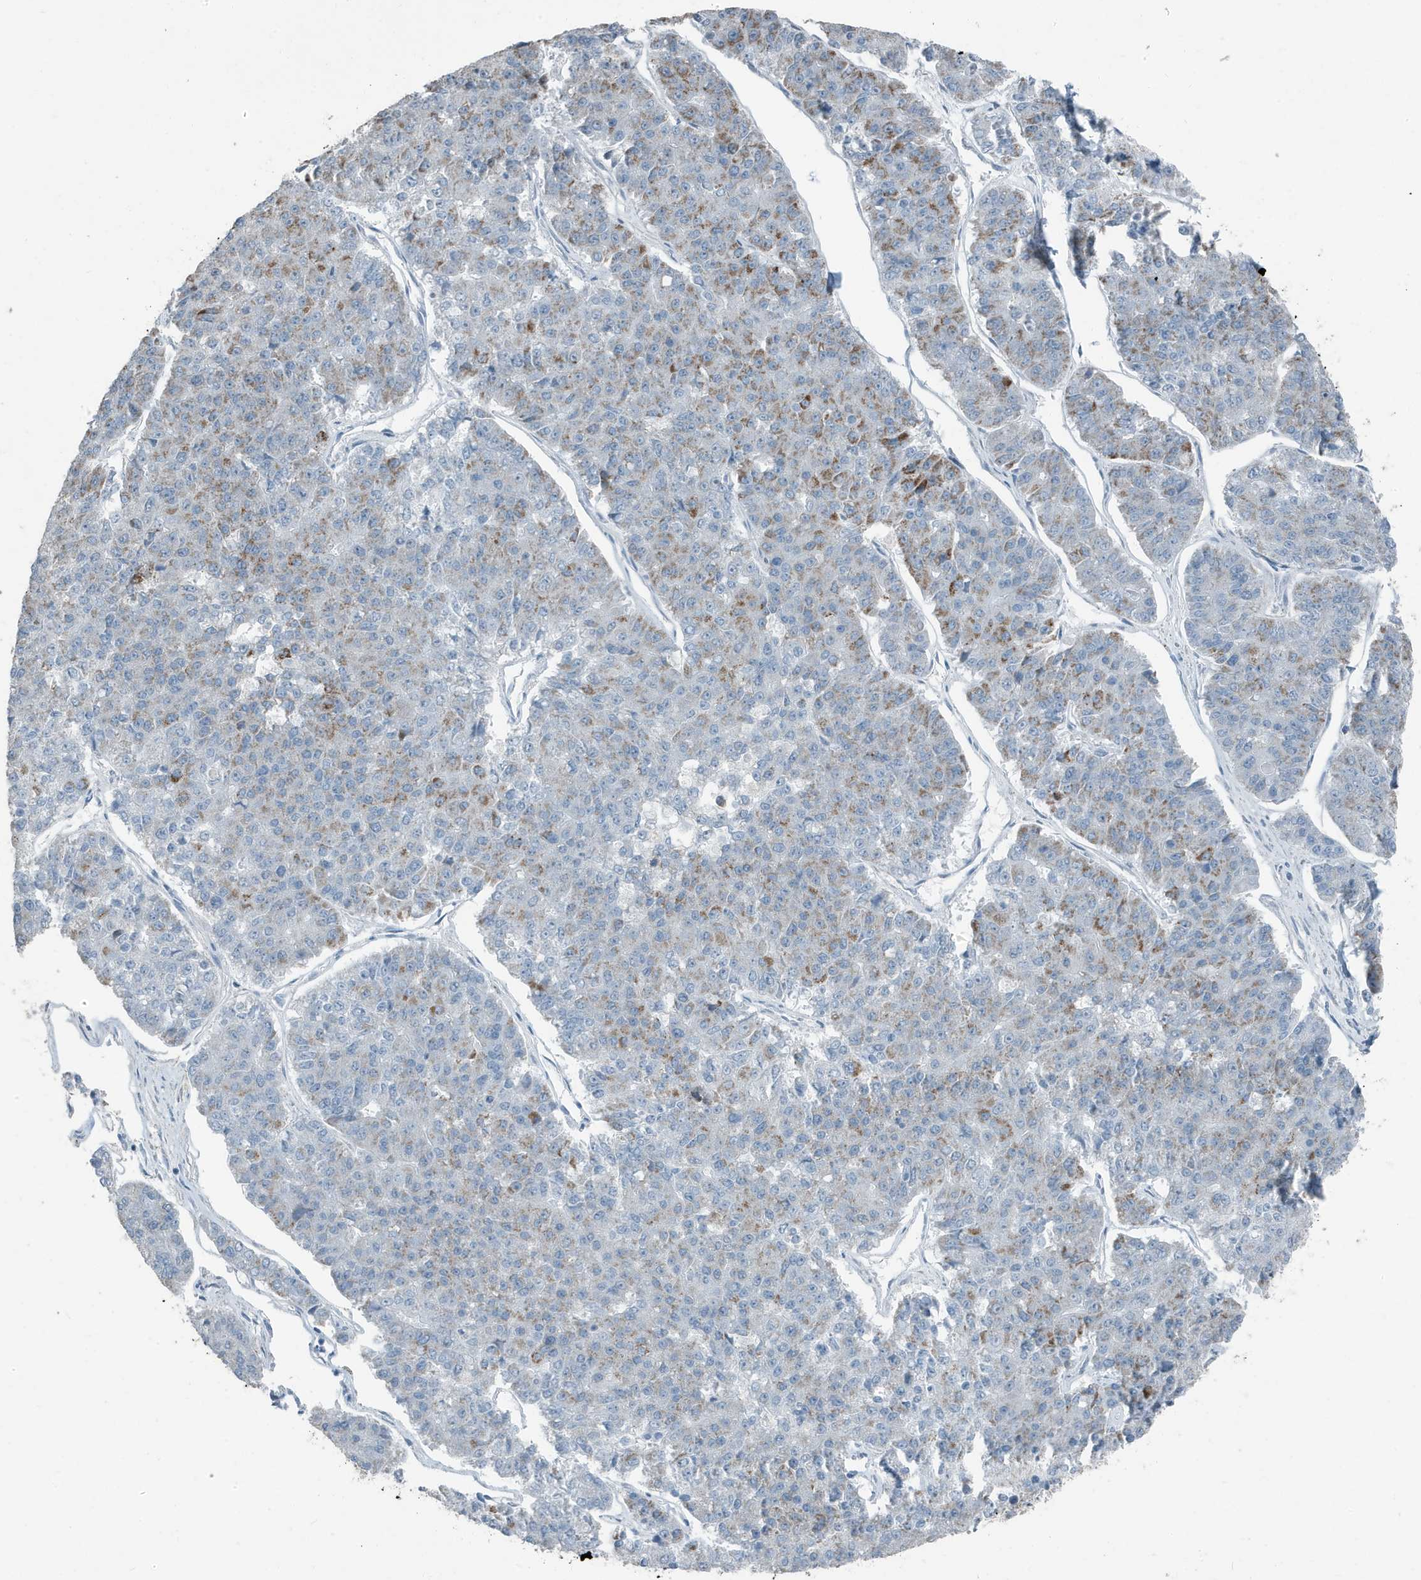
{"staining": {"intensity": "moderate", "quantity": "25%-75%", "location": "cytoplasmic/membranous"}, "tissue": "pancreatic cancer", "cell_type": "Tumor cells", "image_type": "cancer", "snomed": [{"axis": "morphology", "description": "Adenocarcinoma, NOS"}, {"axis": "topography", "description": "Pancreas"}], "caption": "The photomicrograph exhibits staining of pancreatic cancer, revealing moderate cytoplasmic/membranous protein positivity (brown color) within tumor cells.", "gene": "FAM162A", "patient": {"sex": "male", "age": 50}}